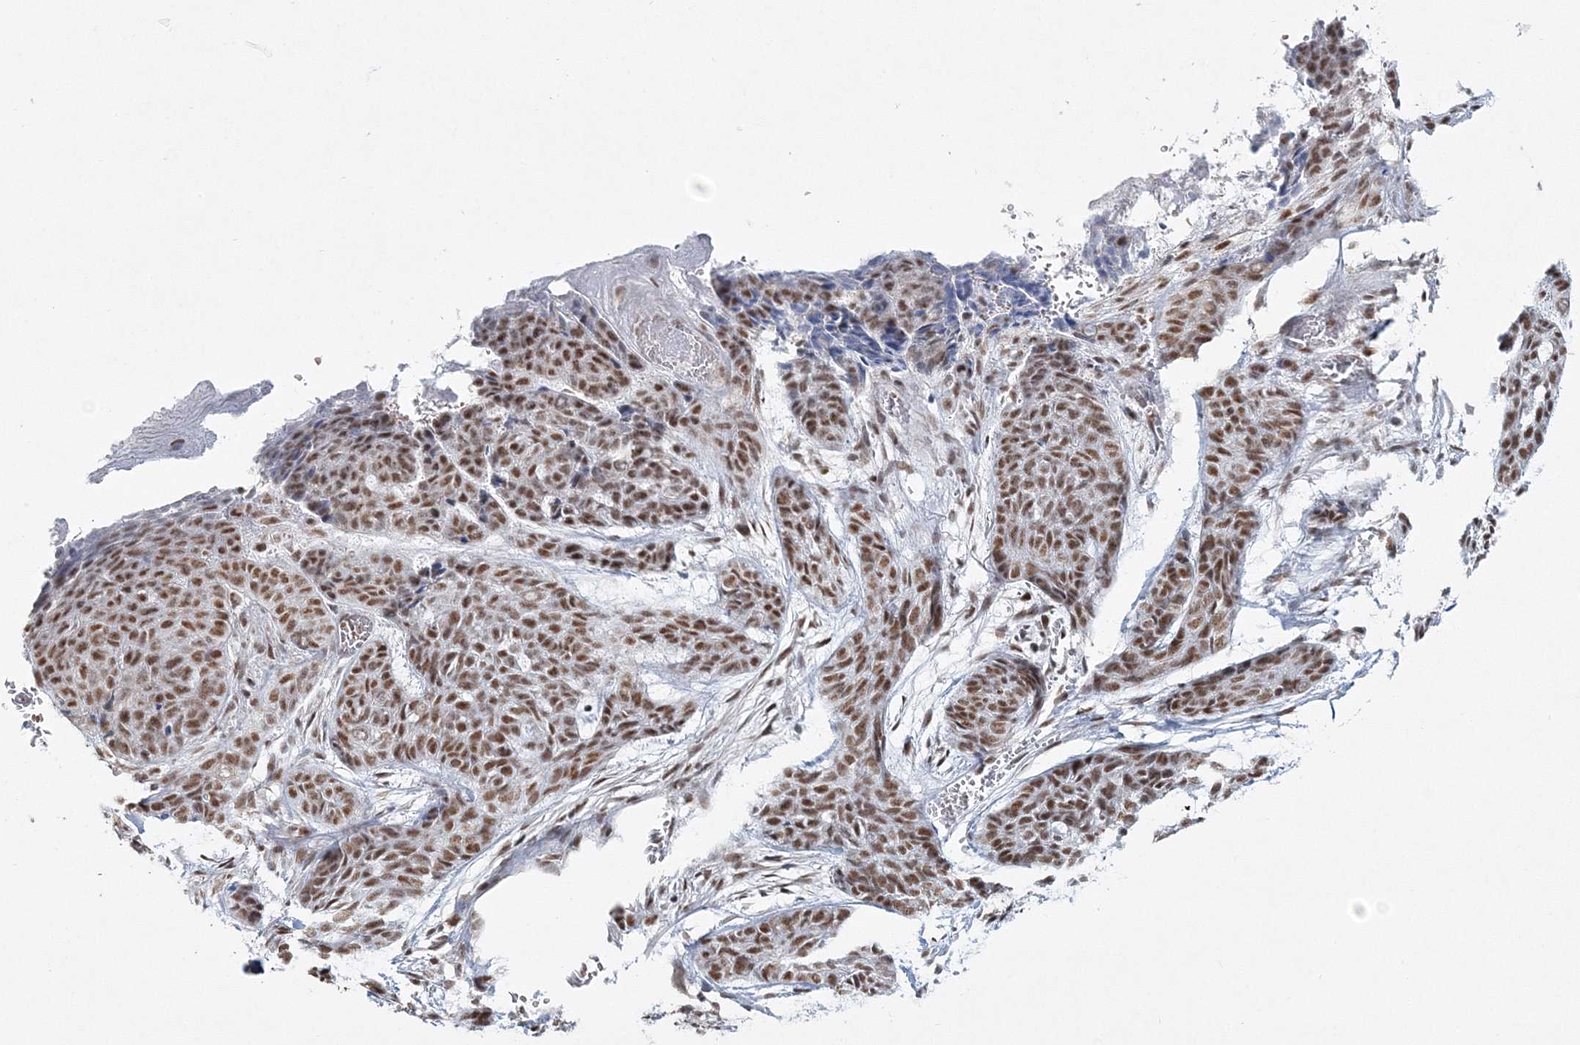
{"staining": {"intensity": "moderate", "quantity": ">75%", "location": "nuclear"}, "tissue": "skin cancer", "cell_type": "Tumor cells", "image_type": "cancer", "snomed": [{"axis": "morphology", "description": "Basal cell carcinoma"}, {"axis": "topography", "description": "Skin"}], "caption": "Immunohistochemistry (IHC) image of human skin cancer (basal cell carcinoma) stained for a protein (brown), which shows medium levels of moderate nuclear positivity in approximately >75% of tumor cells.", "gene": "QRICH1", "patient": {"sex": "female", "age": 64}}